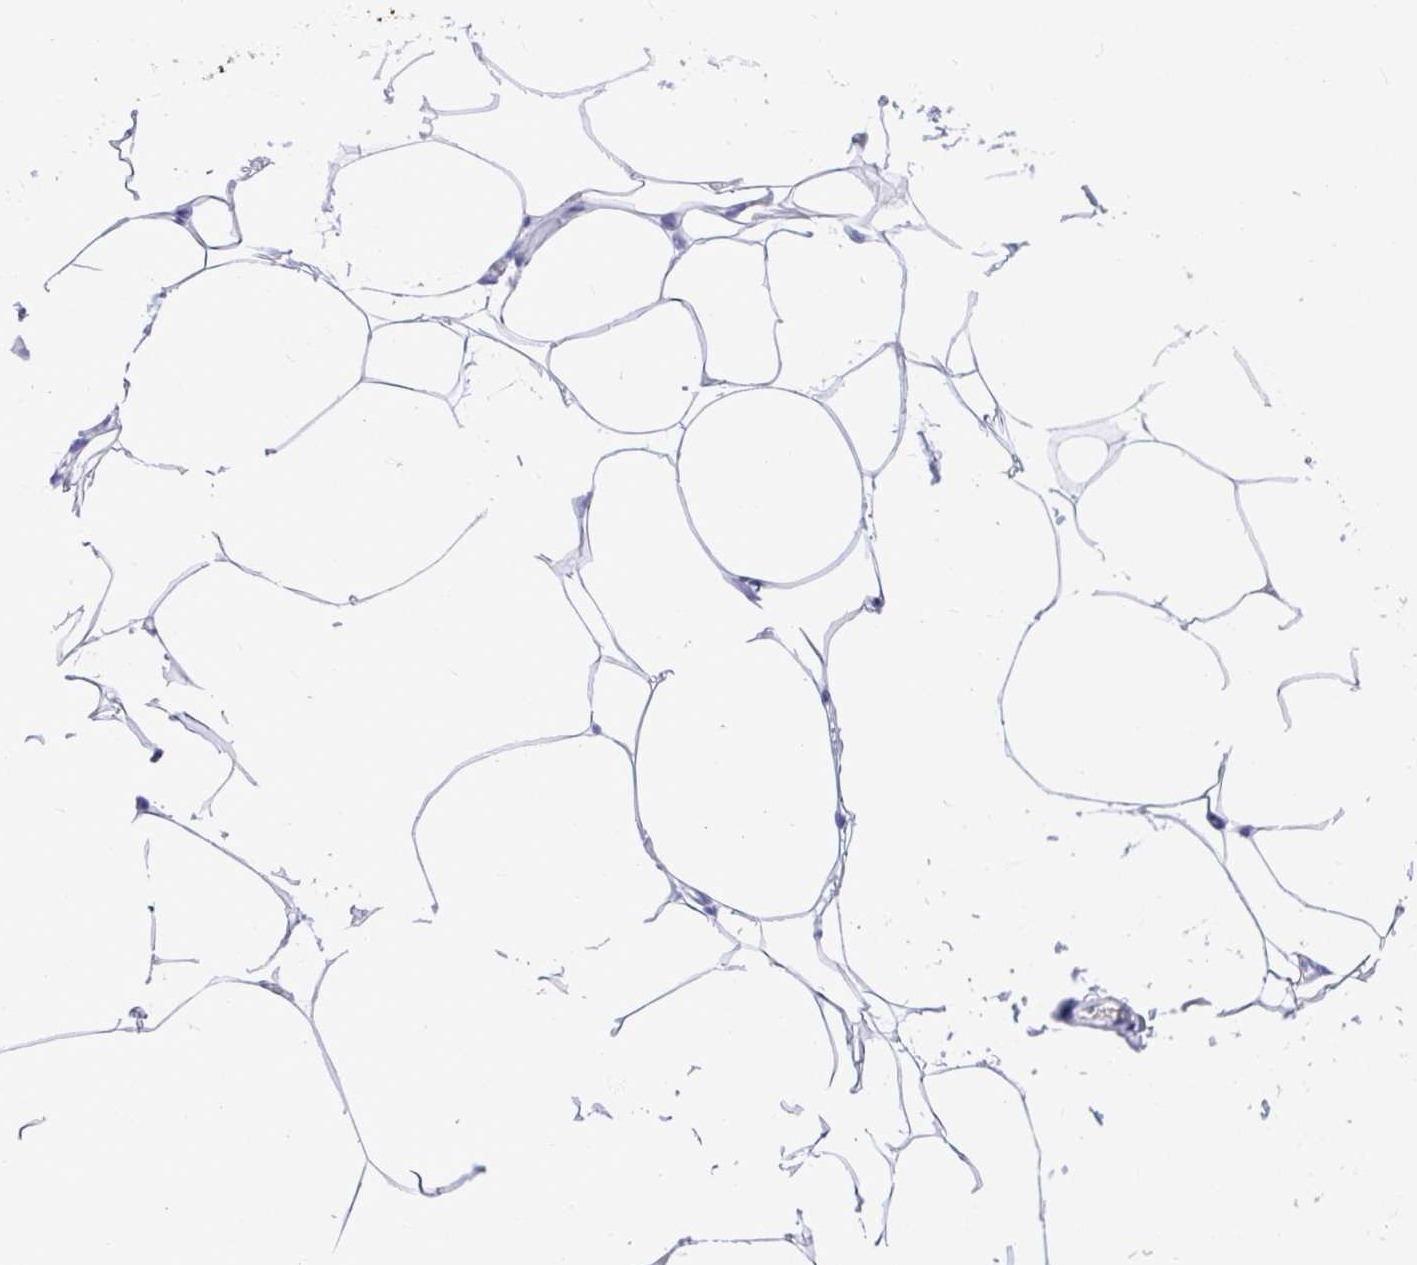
{"staining": {"intensity": "negative", "quantity": "none", "location": "none"}, "tissue": "adipose tissue", "cell_type": "Adipocytes", "image_type": "normal", "snomed": [{"axis": "morphology", "description": "Normal tissue, NOS"}, {"axis": "topography", "description": "Skin"}, {"axis": "topography", "description": "Peripheral nerve tissue"}], "caption": "An immunohistochemistry (IHC) micrograph of unremarkable adipose tissue is shown. There is no staining in adipocytes of adipose tissue.", "gene": "THOP1", "patient": {"sex": "female", "age": 45}}